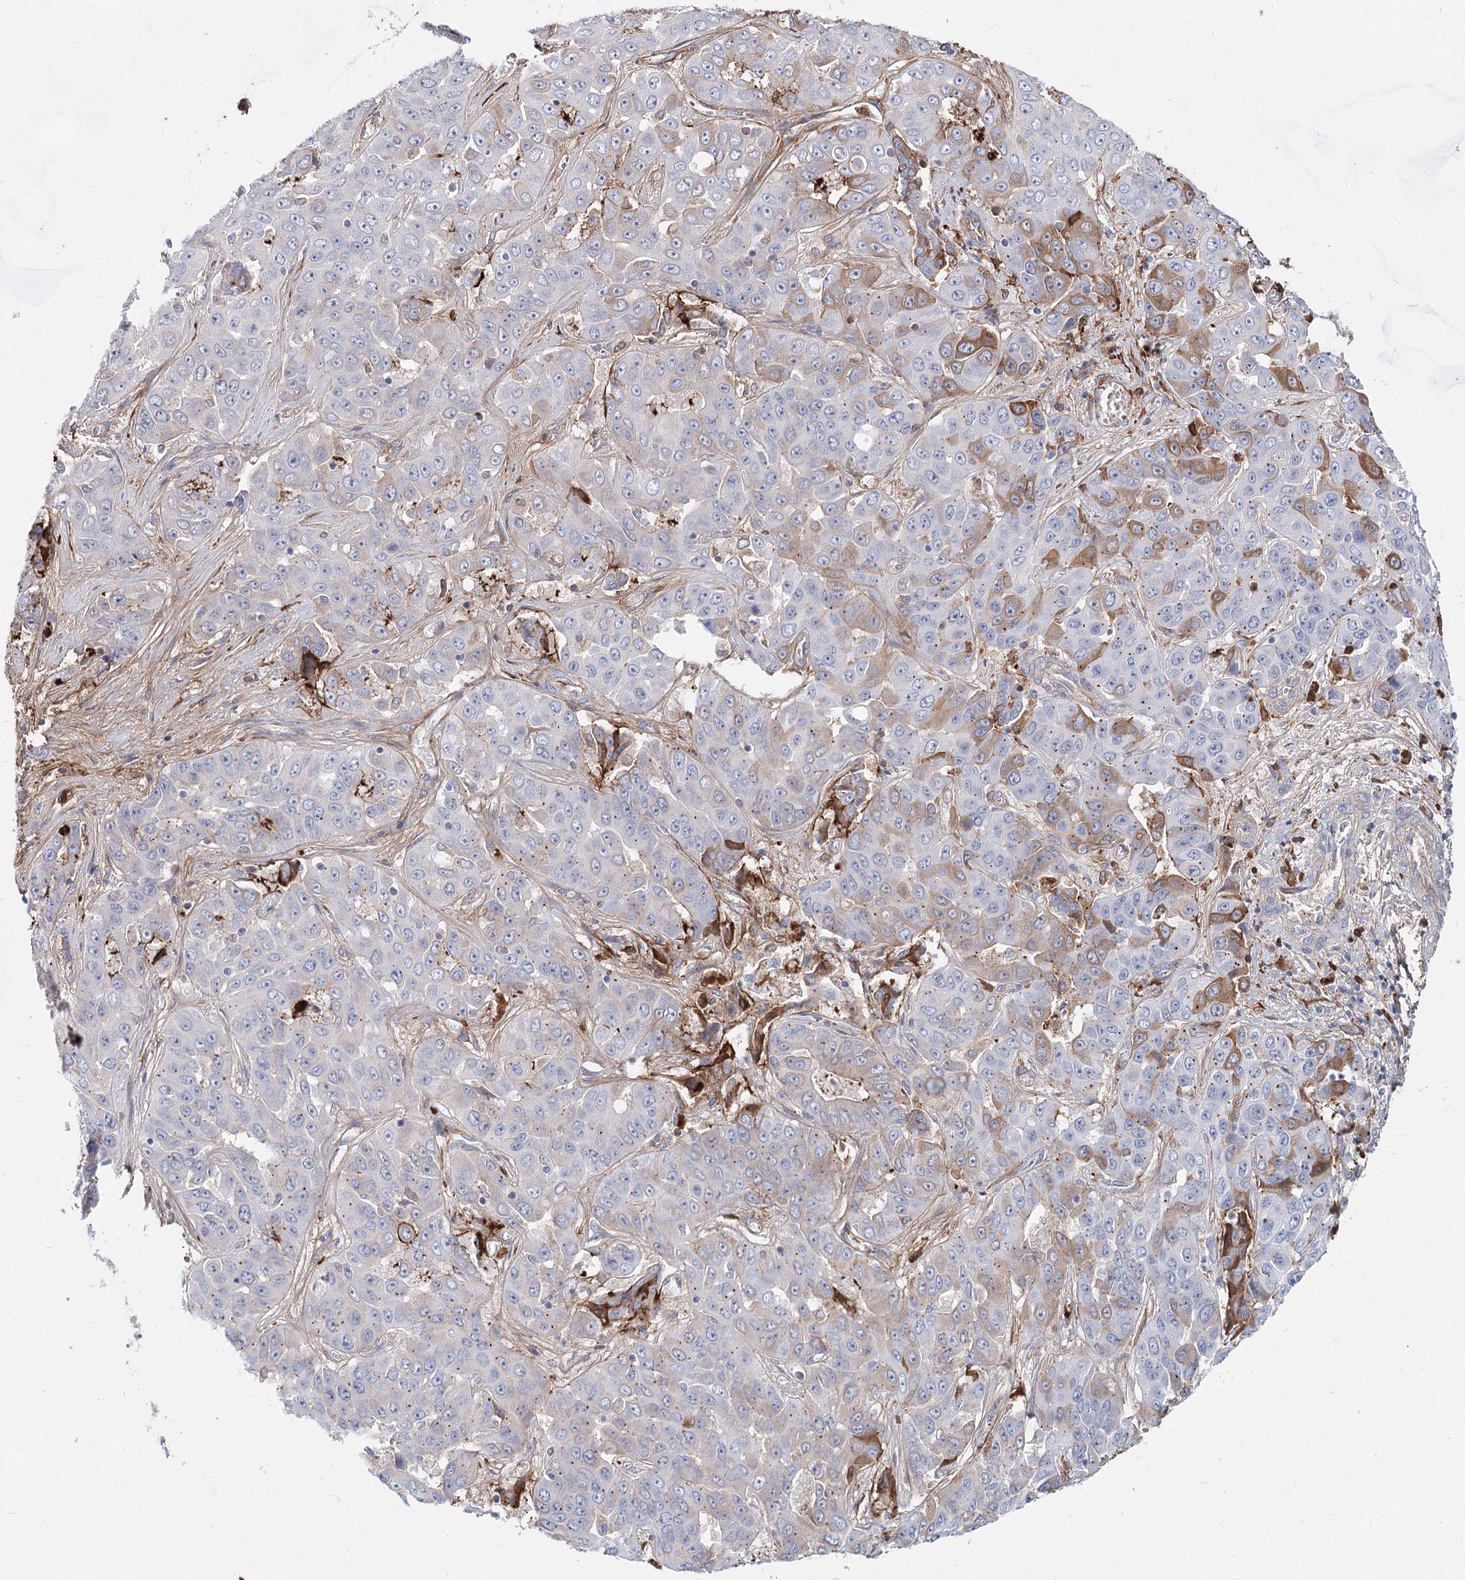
{"staining": {"intensity": "moderate", "quantity": "<25%", "location": "cytoplasmic/membranous"}, "tissue": "liver cancer", "cell_type": "Tumor cells", "image_type": "cancer", "snomed": [{"axis": "morphology", "description": "Cholangiocarcinoma"}, {"axis": "topography", "description": "Liver"}], "caption": "Immunohistochemical staining of human liver cancer (cholangiocarcinoma) reveals moderate cytoplasmic/membranous protein expression in approximately <25% of tumor cells.", "gene": "TASOR2", "patient": {"sex": "female", "age": 52}}